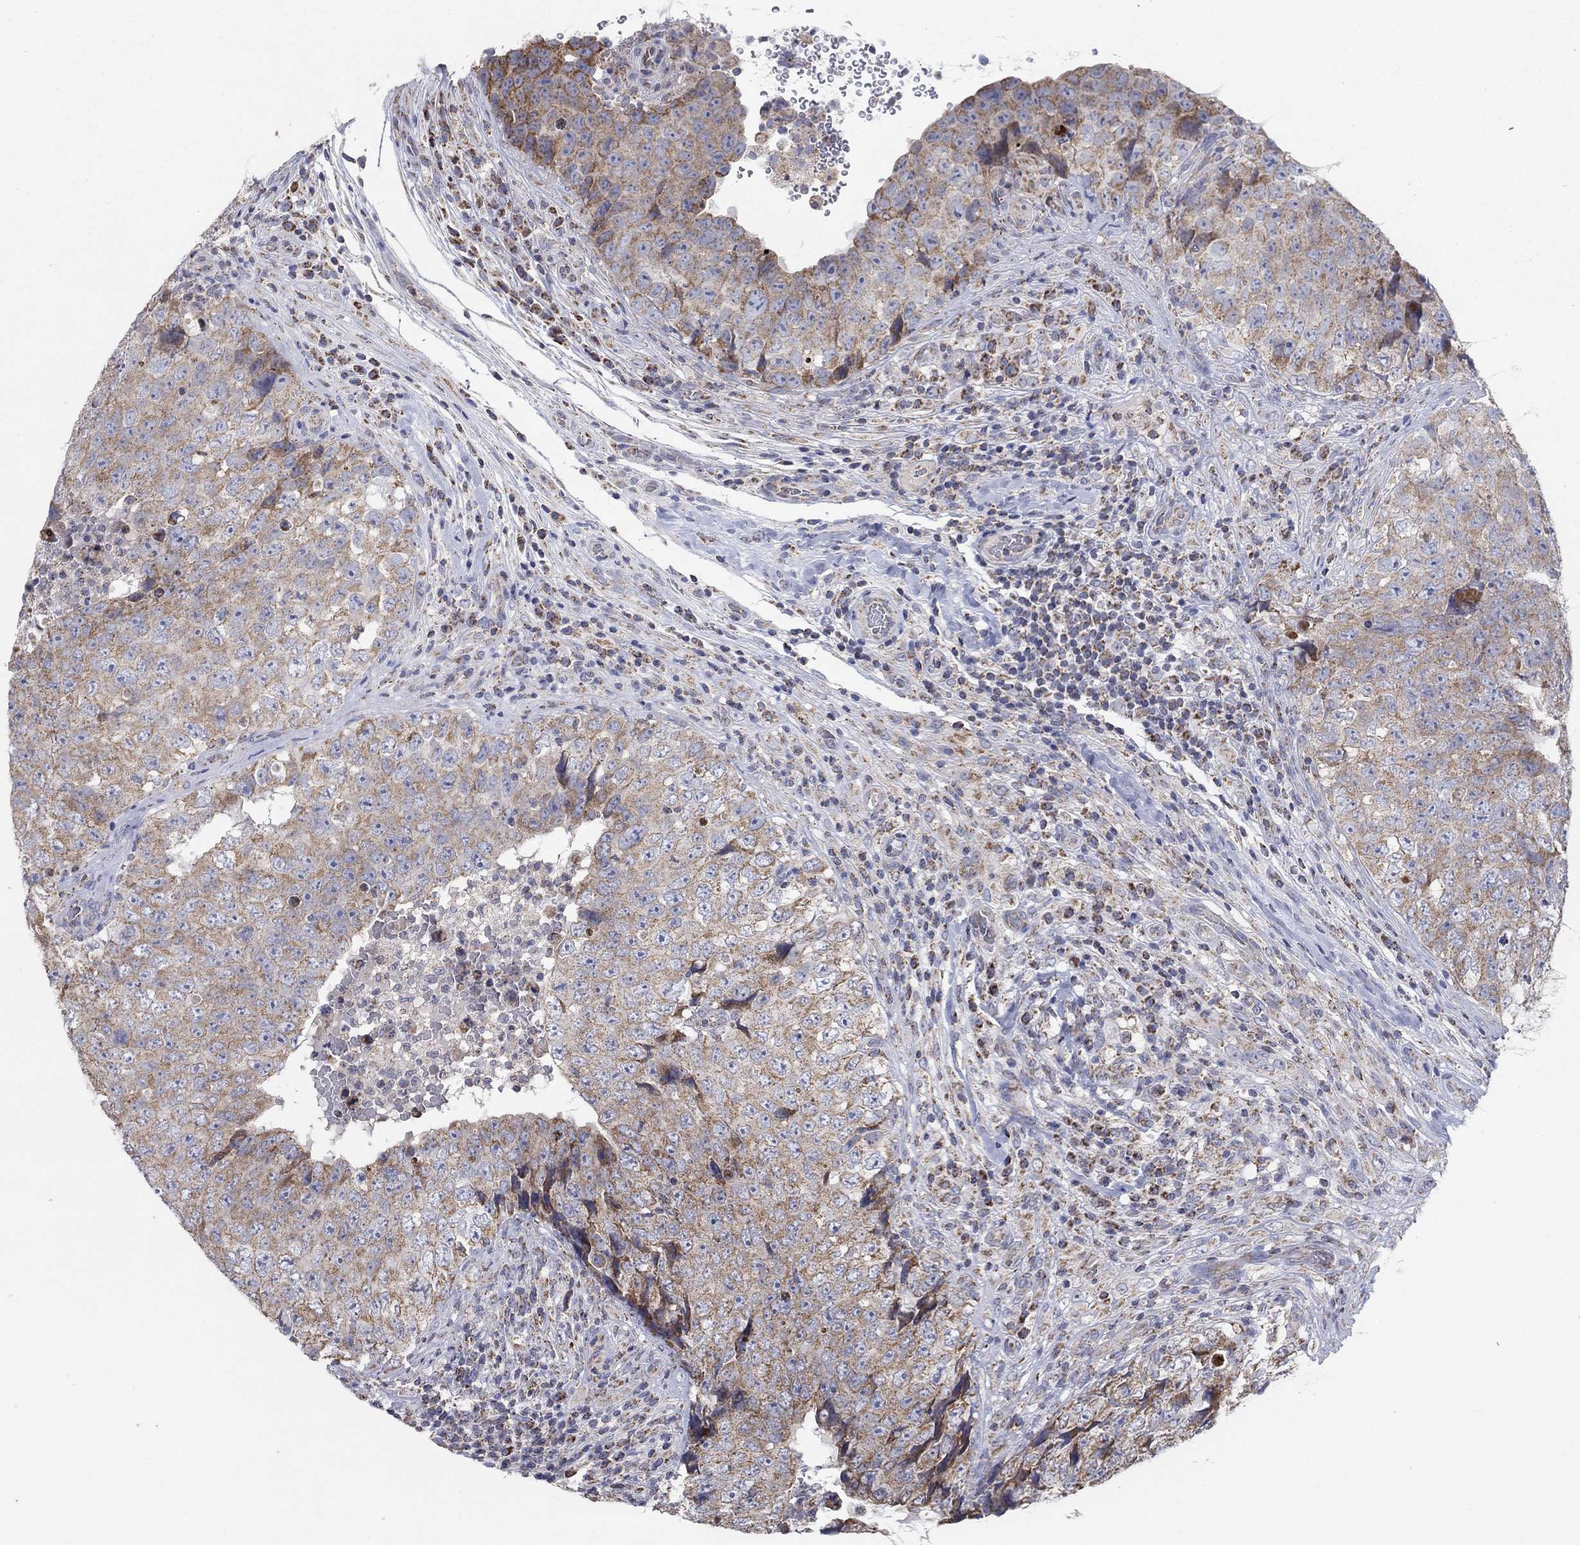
{"staining": {"intensity": "moderate", "quantity": "<25%", "location": "cytoplasmic/membranous"}, "tissue": "testis cancer", "cell_type": "Tumor cells", "image_type": "cancer", "snomed": [{"axis": "morphology", "description": "Seminoma, NOS"}, {"axis": "topography", "description": "Testis"}], "caption": "Protein expression analysis of testis seminoma reveals moderate cytoplasmic/membranous expression in approximately <25% of tumor cells.", "gene": "C9orf85", "patient": {"sex": "male", "age": 34}}